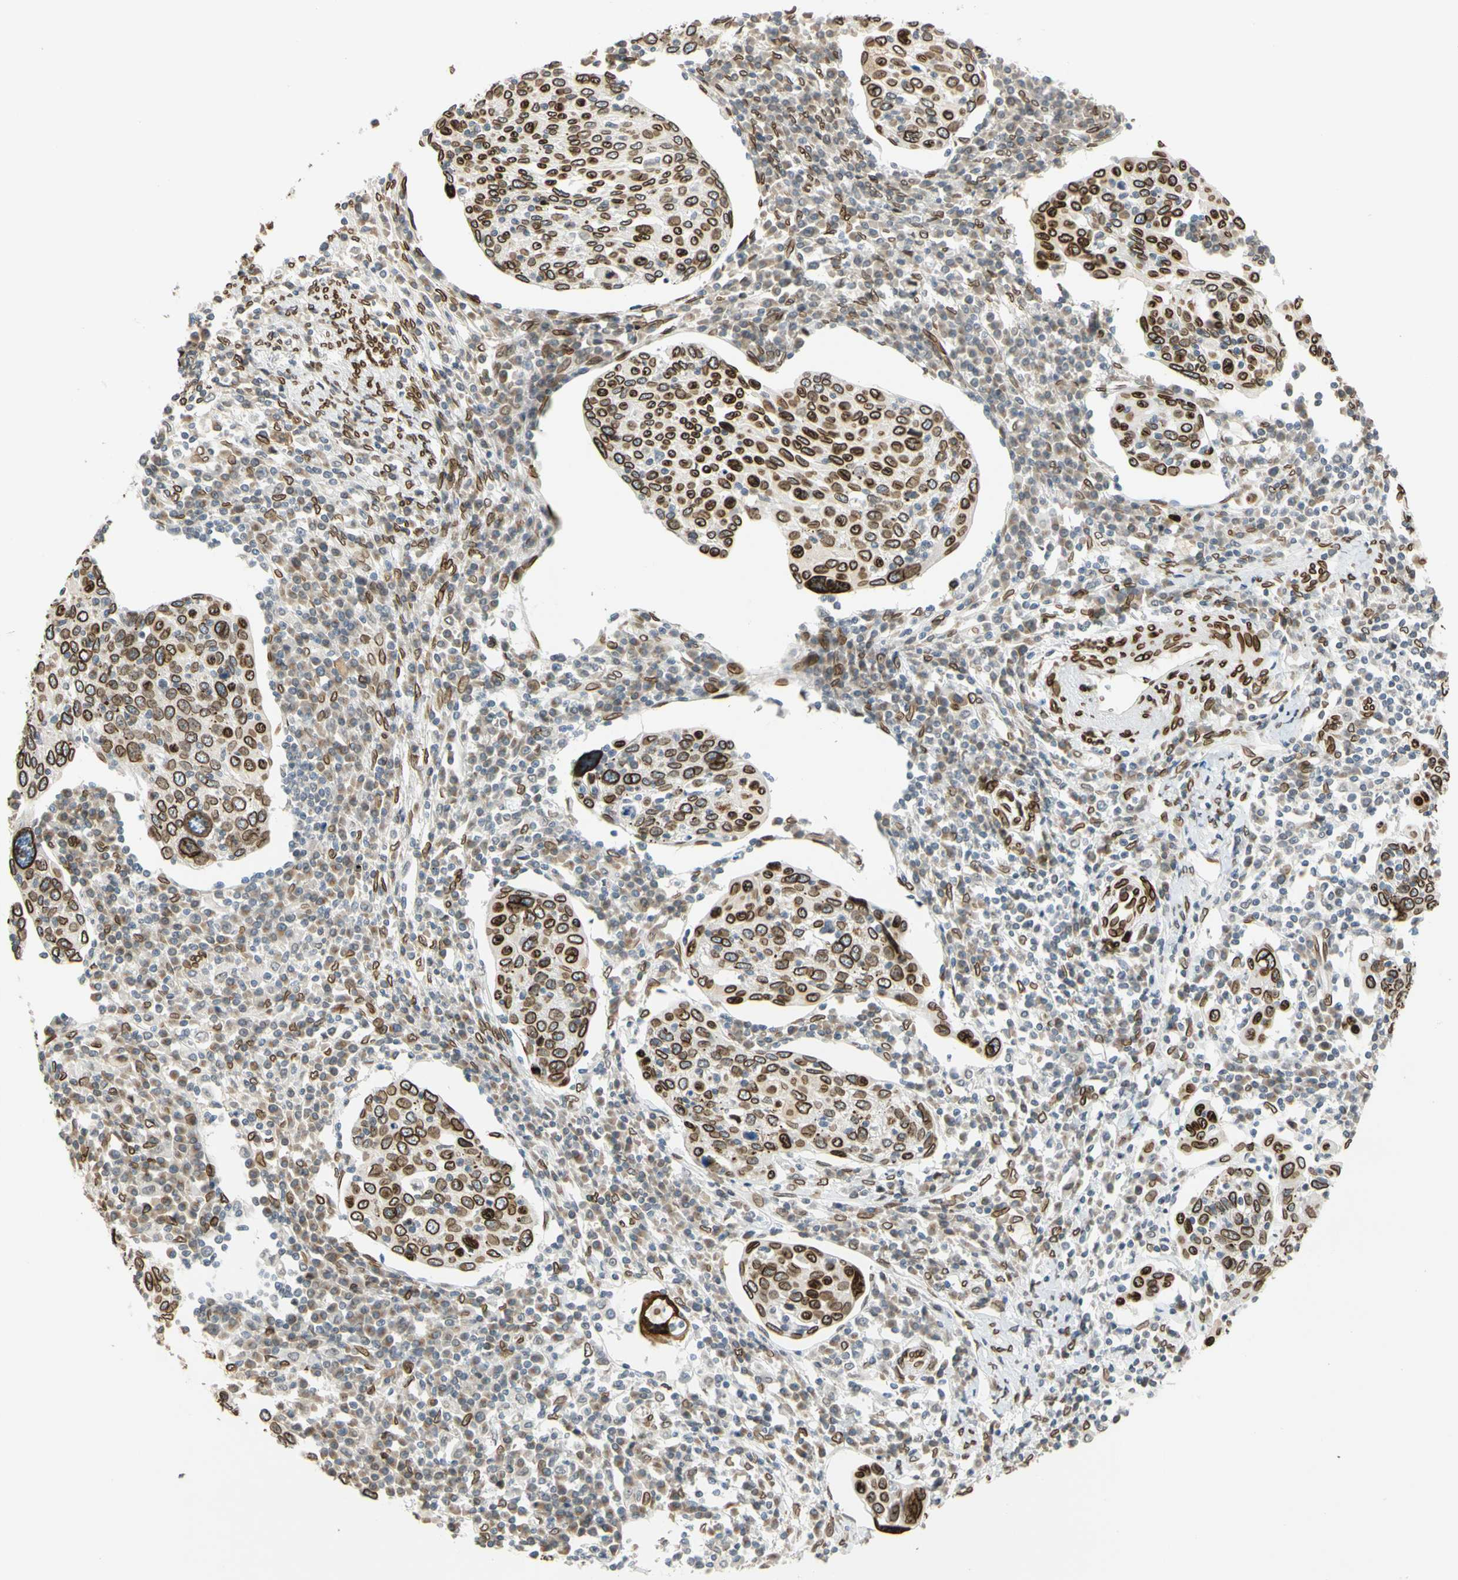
{"staining": {"intensity": "strong", "quantity": ">75%", "location": "cytoplasmic/membranous,nuclear"}, "tissue": "cervical cancer", "cell_type": "Tumor cells", "image_type": "cancer", "snomed": [{"axis": "morphology", "description": "Squamous cell carcinoma, NOS"}, {"axis": "topography", "description": "Cervix"}], "caption": "Tumor cells display high levels of strong cytoplasmic/membranous and nuclear positivity in approximately >75% of cells in human cervical cancer.", "gene": "SUN1", "patient": {"sex": "female", "age": 40}}